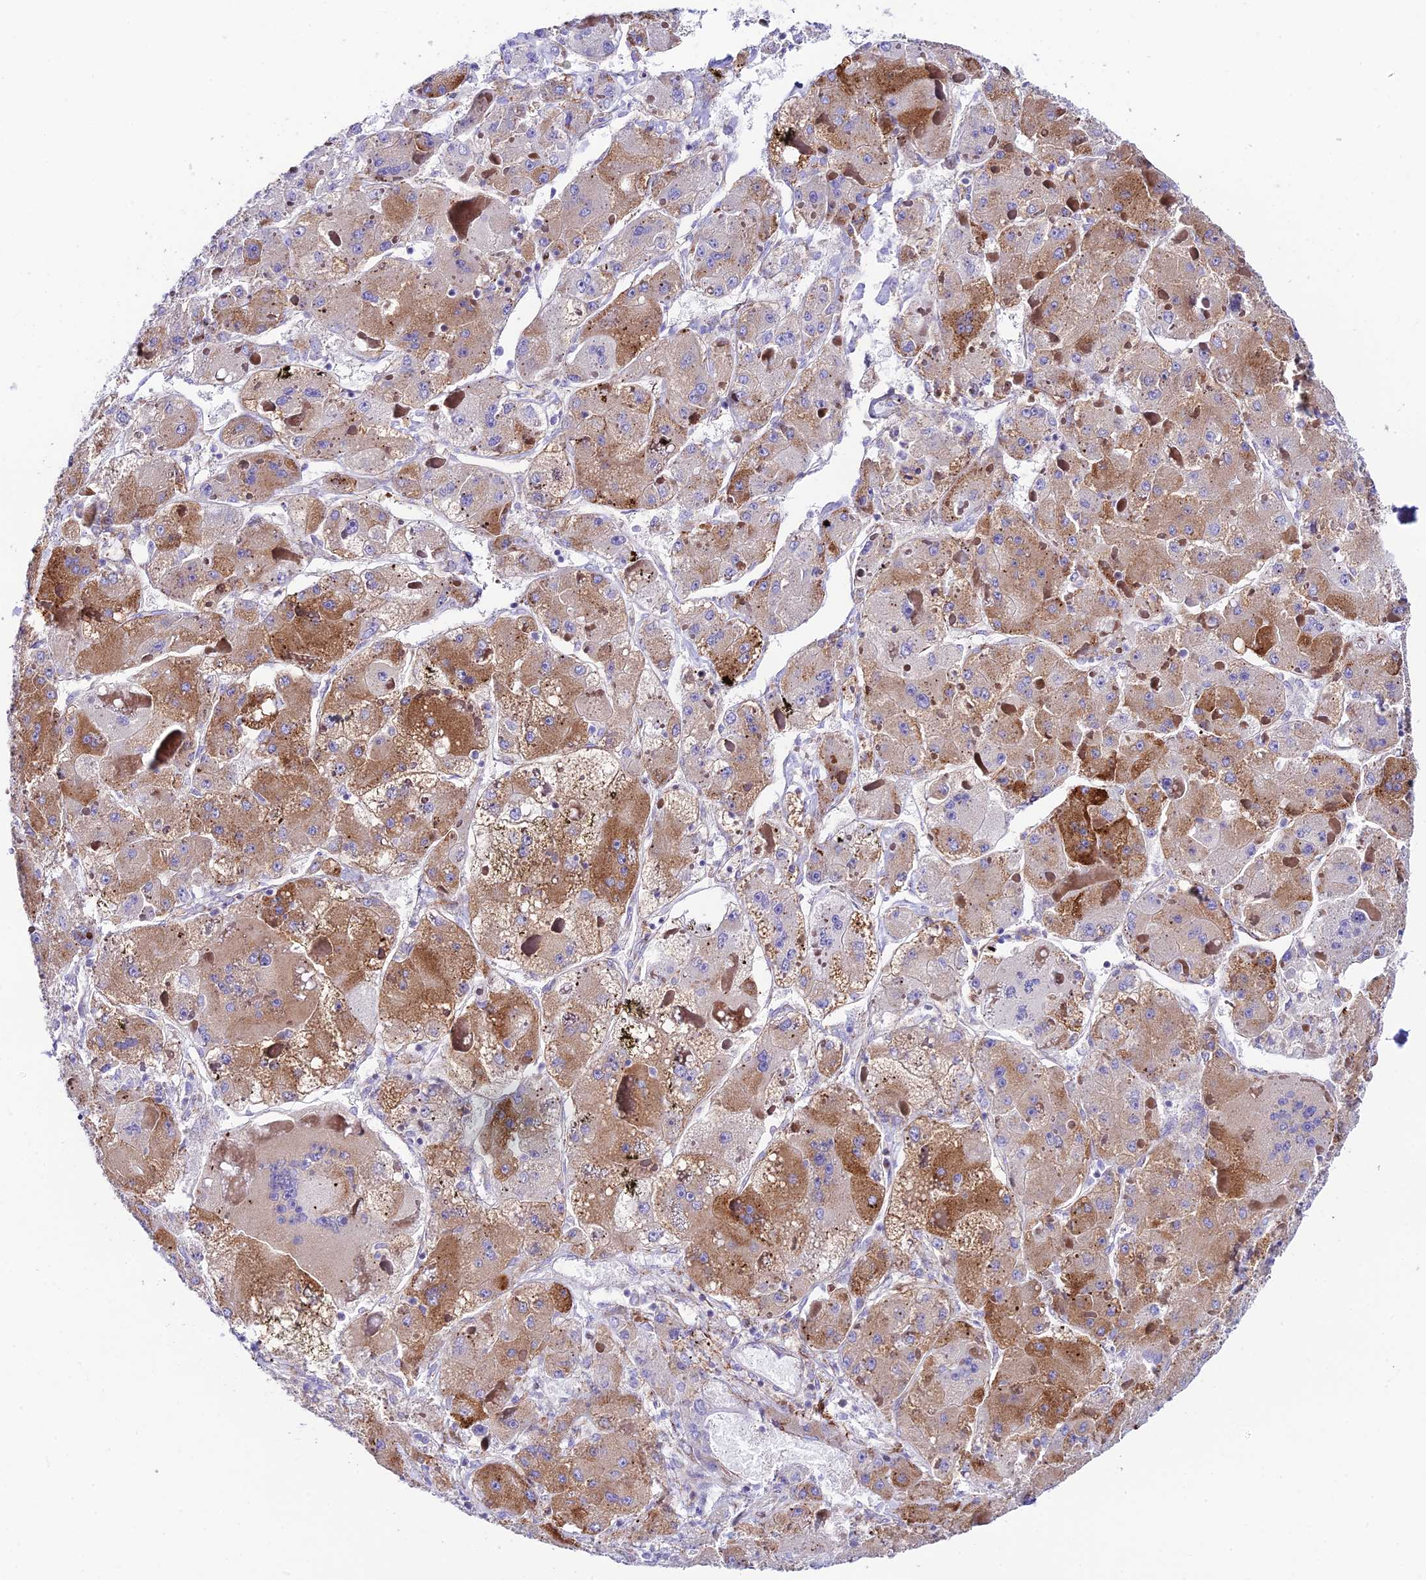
{"staining": {"intensity": "moderate", "quantity": "25%-75%", "location": "cytoplasmic/membranous"}, "tissue": "liver cancer", "cell_type": "Tumor cells", "image_type": "cancer", "snomed": [{"axis": "morphology", "description": "Carcinoma, Hepatocellular, NOS"}, {"axis": "topography", "description": "Liver"}], "caption": "Liver hepatocellular carcinoma stained with a brown dye demonstrates moderate cytoplasmic/membranous positive positivity in approximately 25%-75% of tumor cells.", "gene": "TUBGCP6", "patient": {"sex": "female", "age": 73}}